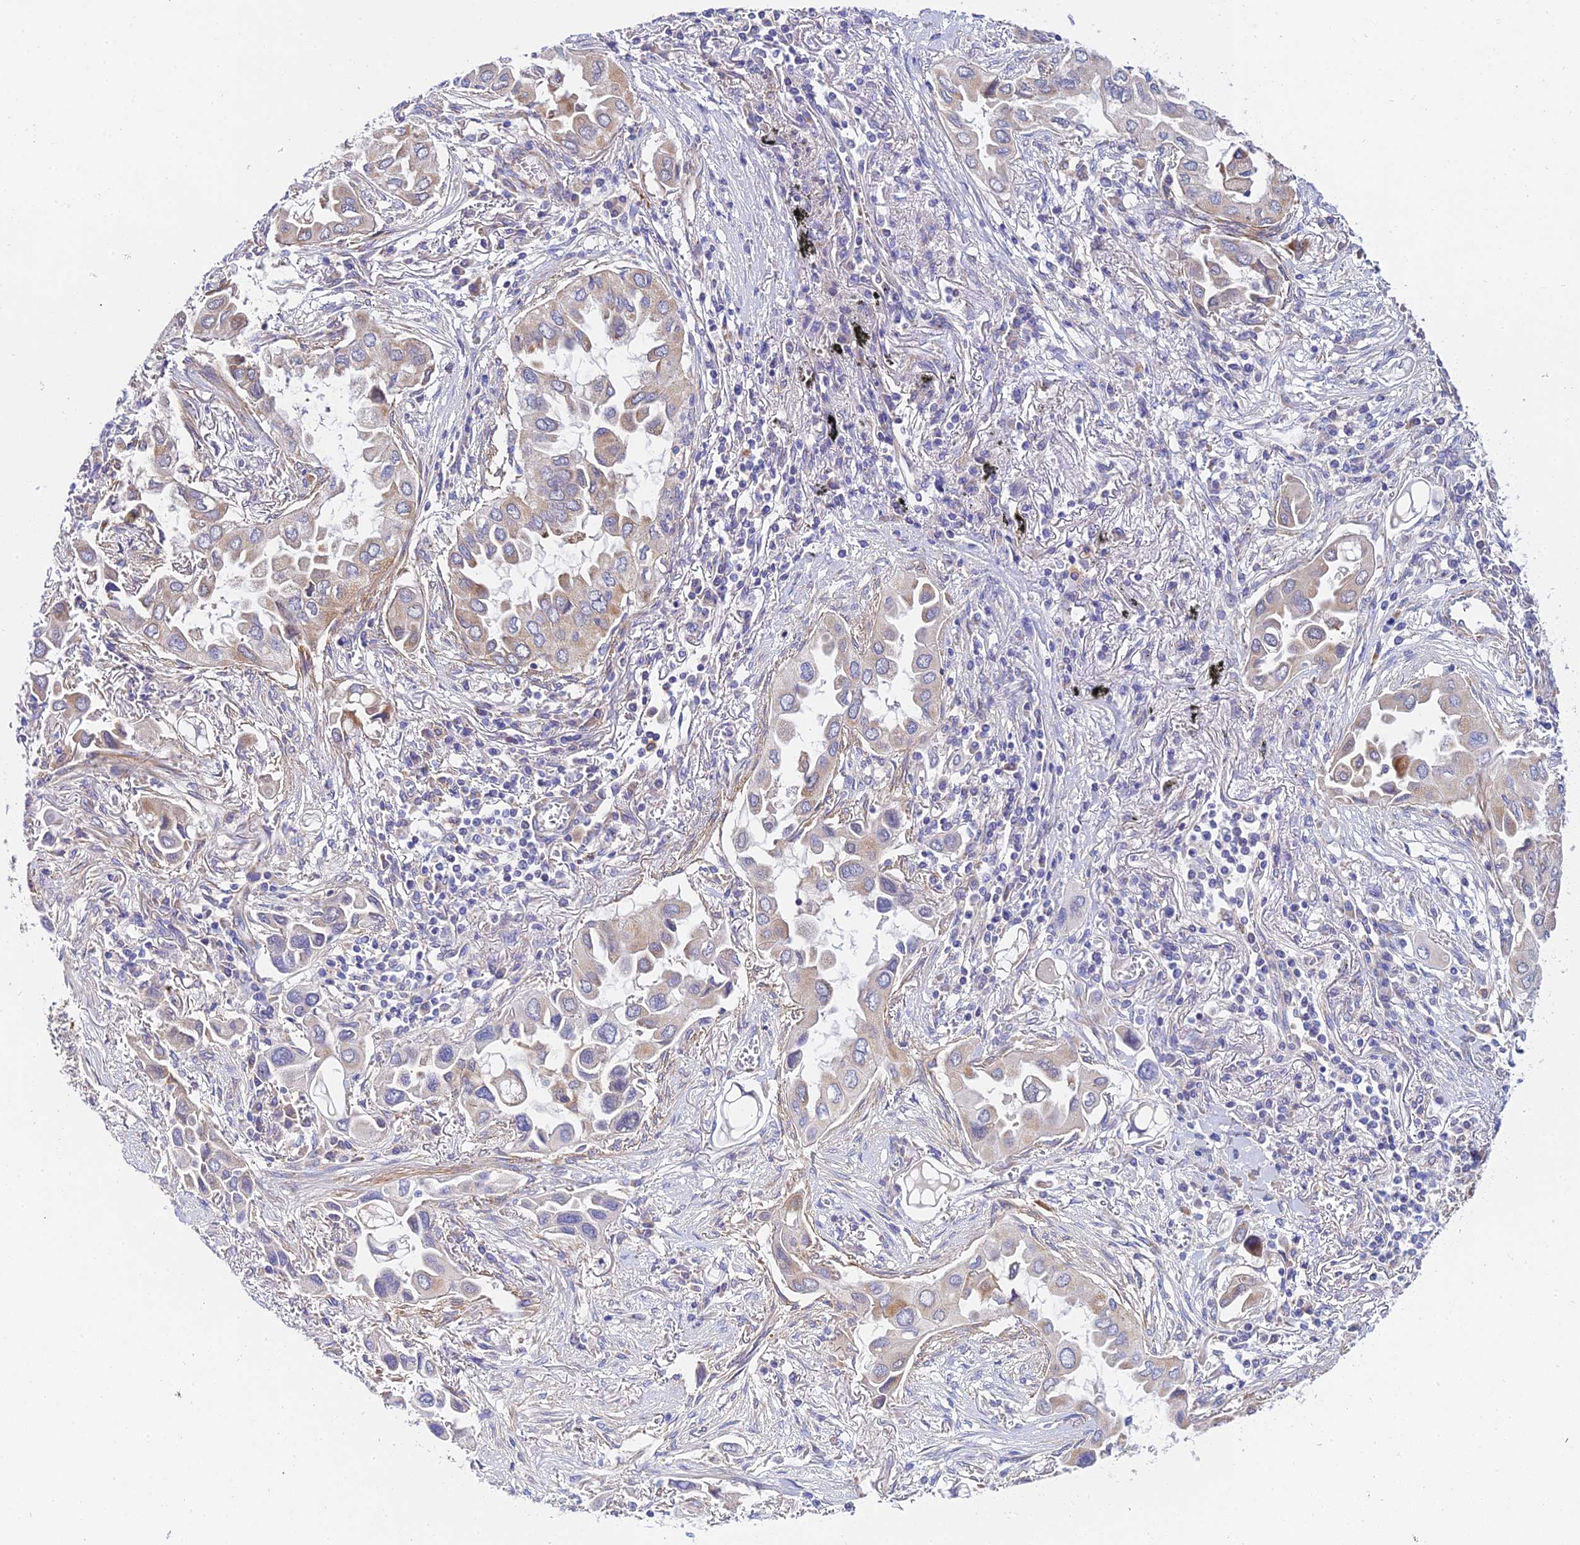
{"staining": {"intensity": "moderate", "quantity": "<25%", "location": "cytoplasmic/membranous"}, "tissue": "lung cancer", "cell_type": "Tumor cells", "image_type": "cancer", "snomed": [{"axis": "morphology", "description": "Adenocarcinoma, NOS"}, {"axis": "topography", "description": "Lung"}], "caption": "Protein expression analysis of human lung cancer reveals moderate cytoplasmic/membranous expression in approximately <25% of tumor cells.", "gene": "ACOT2", "patient": {"sex": "female", "age": 76}}